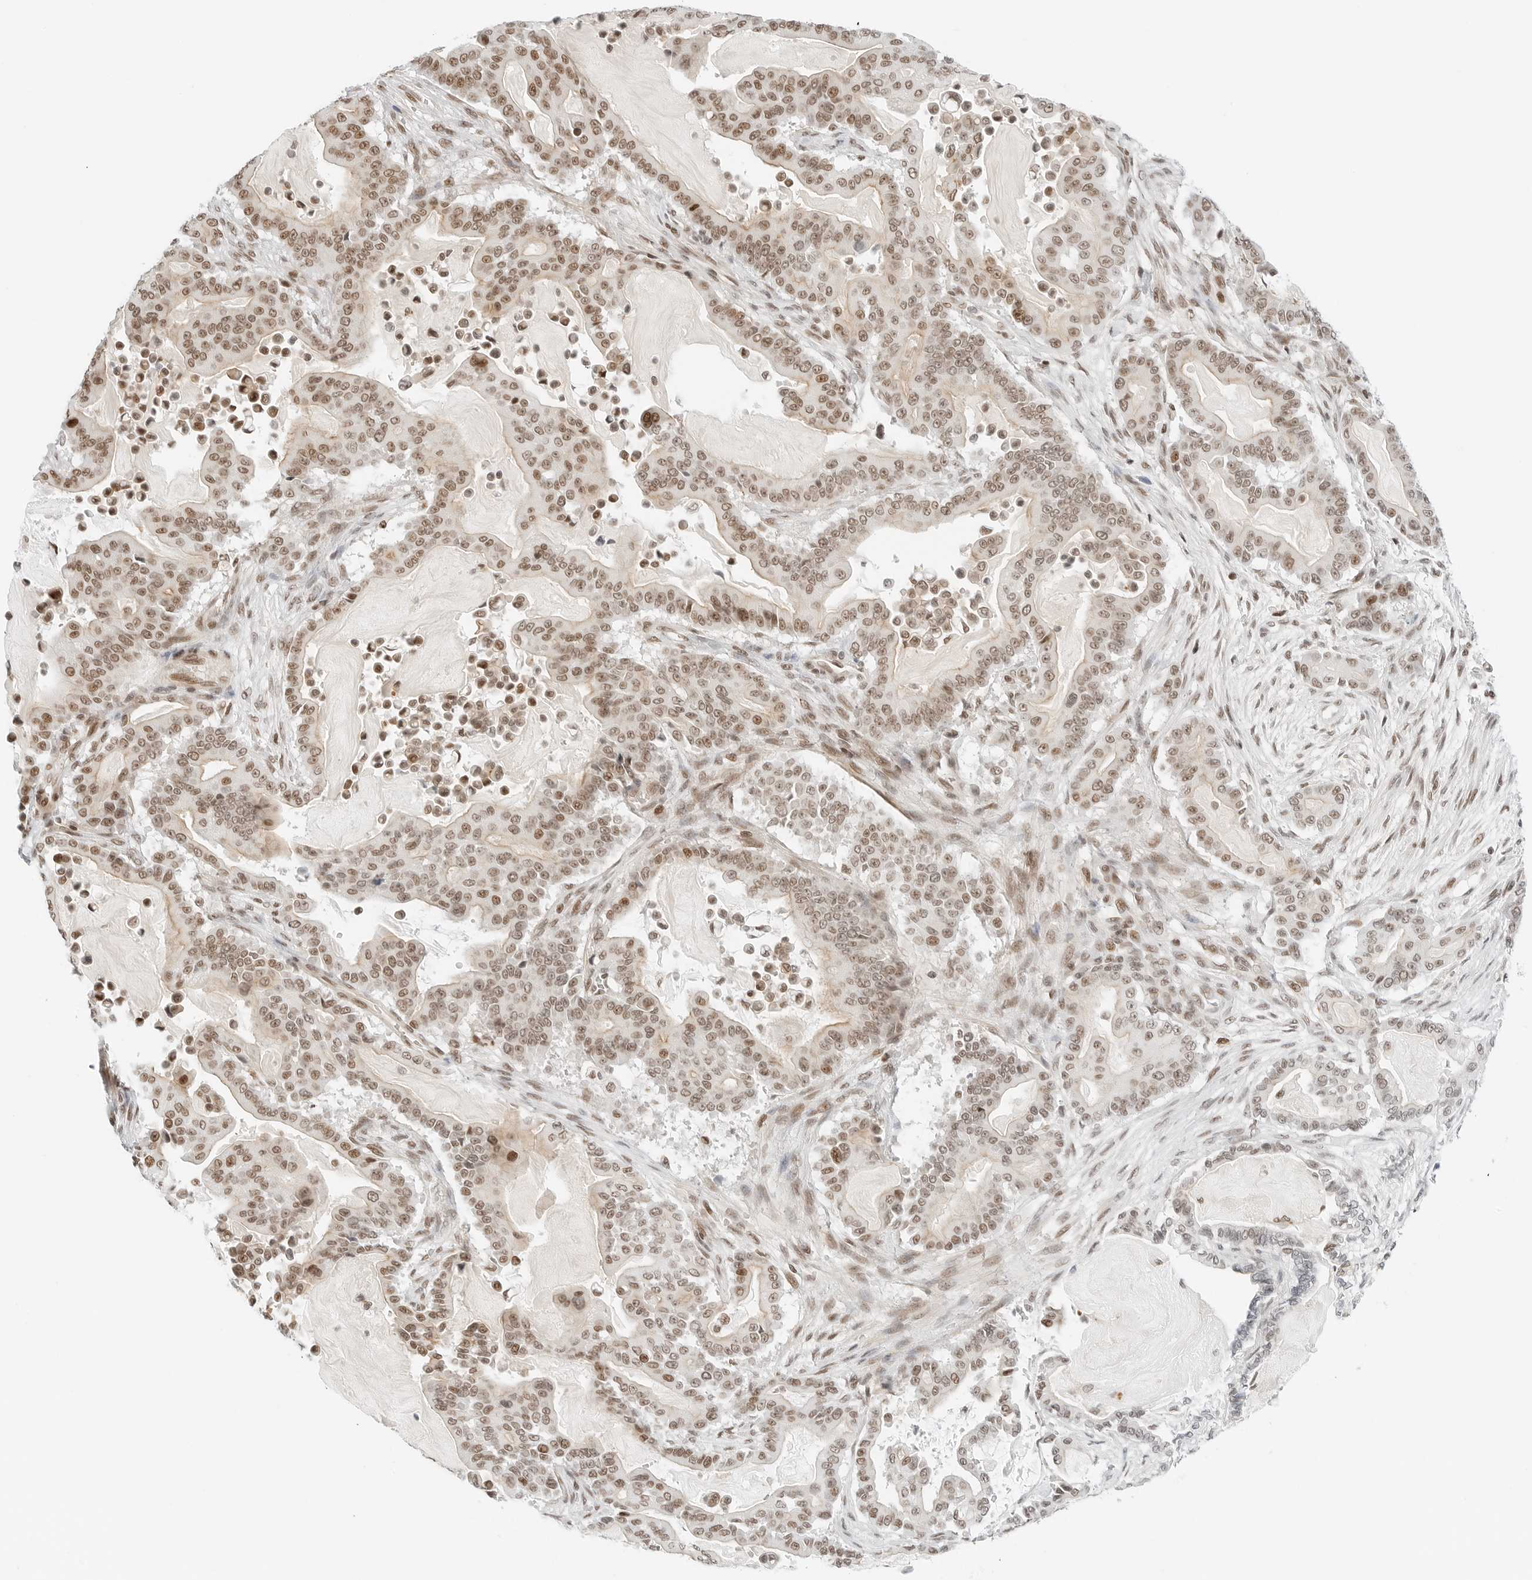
{"staining": {"intensity": "moderate", "quantity": ">75%", "location": "nuclear"}, "tissue": "pancreatic cancer", "cell_type": "Tumor cells", "image_type": "cancer", "snomed": [{"axis": "morphology", "description": "Adenocarcinoma, NOS"}, {"axis": "topography", "description": "Pancreas"}], "caption": "A micrograph of pancreatic cancer (adenocarcinoma) stained for a protein shows moderate nuclear brown staining in tumor cells.", "gene": "CRTC2", "patient": {"sex": "male", "age": 63}}